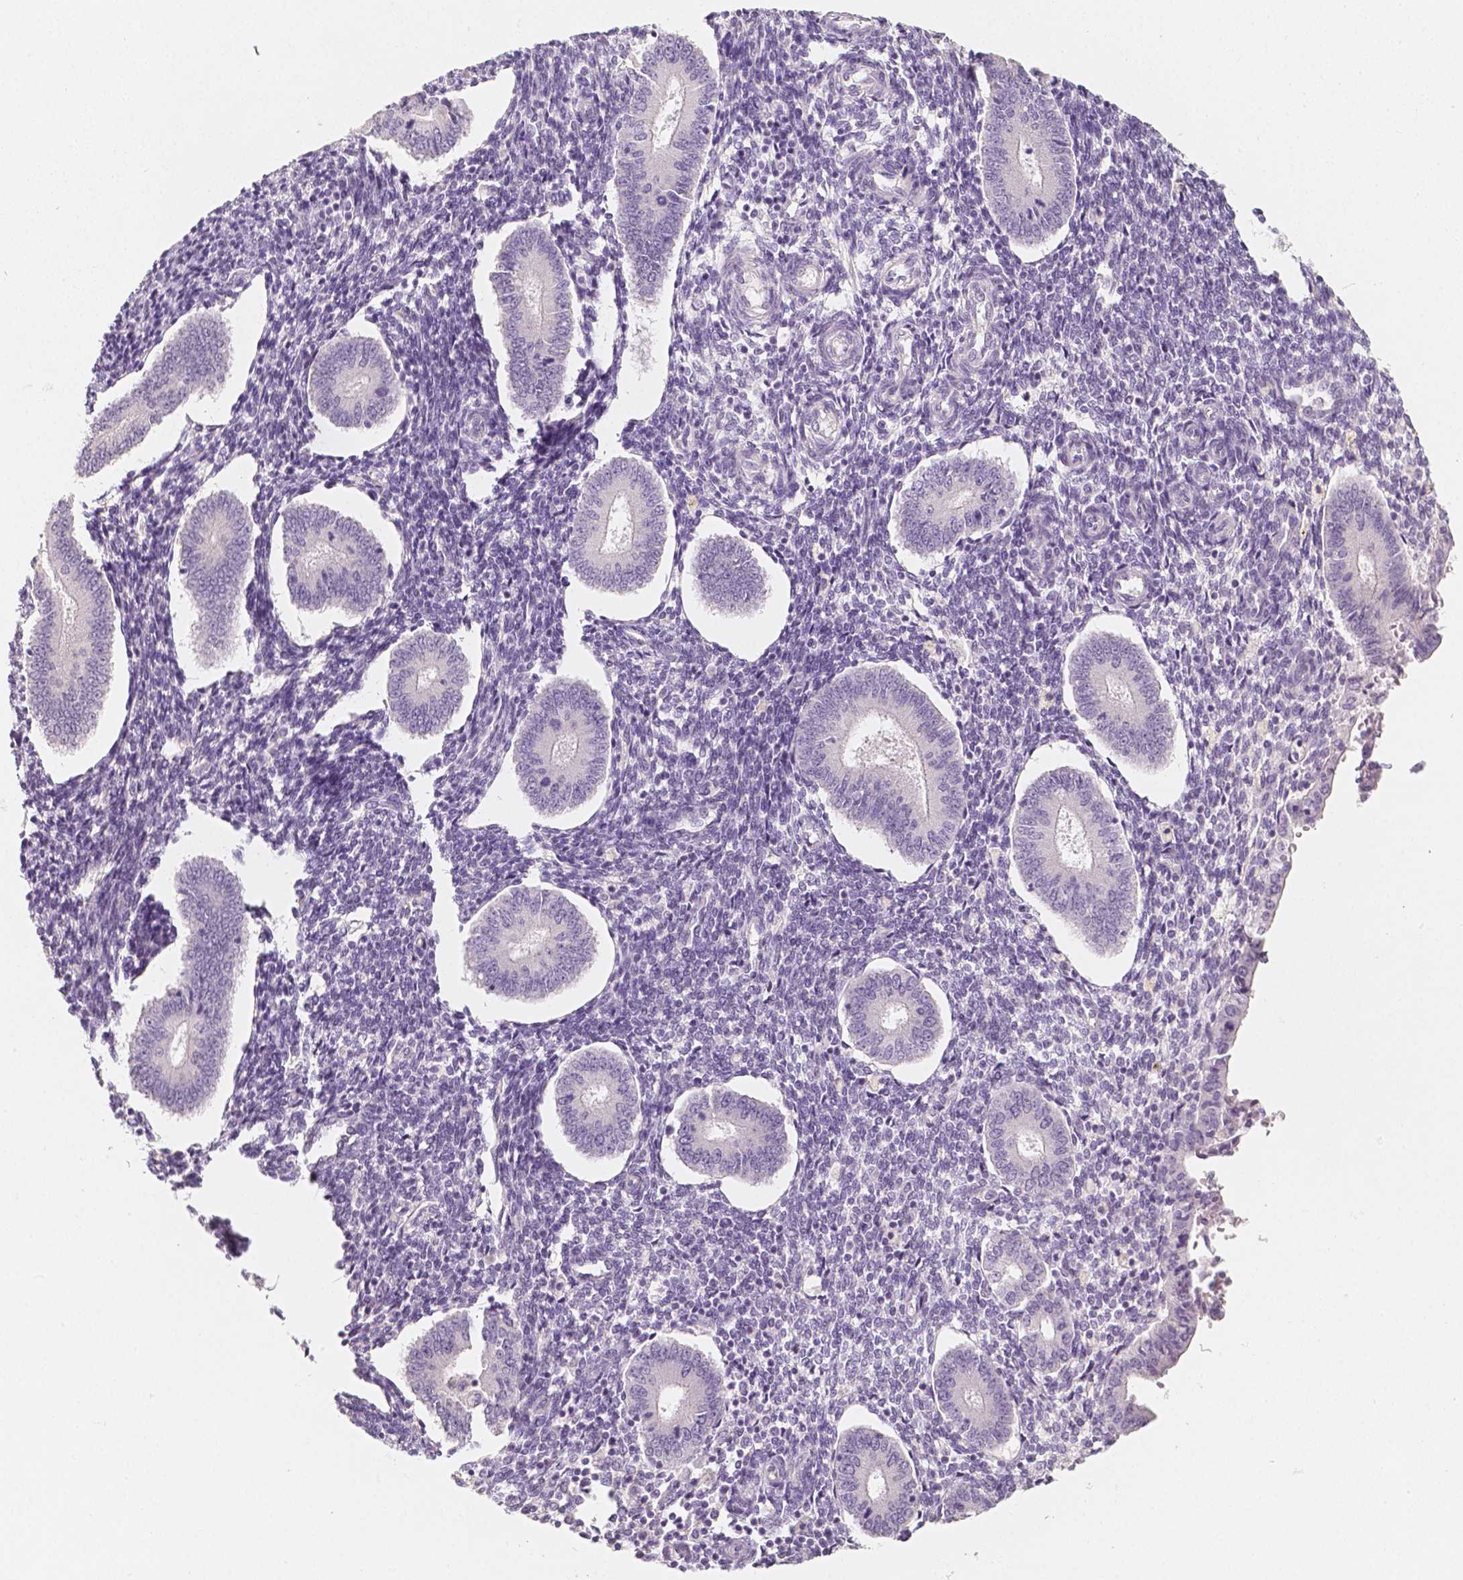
{"staining": {"intensity": "negative", "quantity": "none", "location": "none"}, "tissue": "endometrium", "cell_type": "Cells in endometrial stroma", "image_type": "normal", "snomed": [{"axis": "morphology", "description": "Normal tissue, NOS"}, {"axis": "topography", "description": "Endometrium"}], "caption": "This is an immunohistochemistry (IHC) micrograph of unremarkable endometrium. There is no expression in cells in endometrial stroma.", "gene": "NECAB2", "patient": {"sex": "female", "age": 40}}